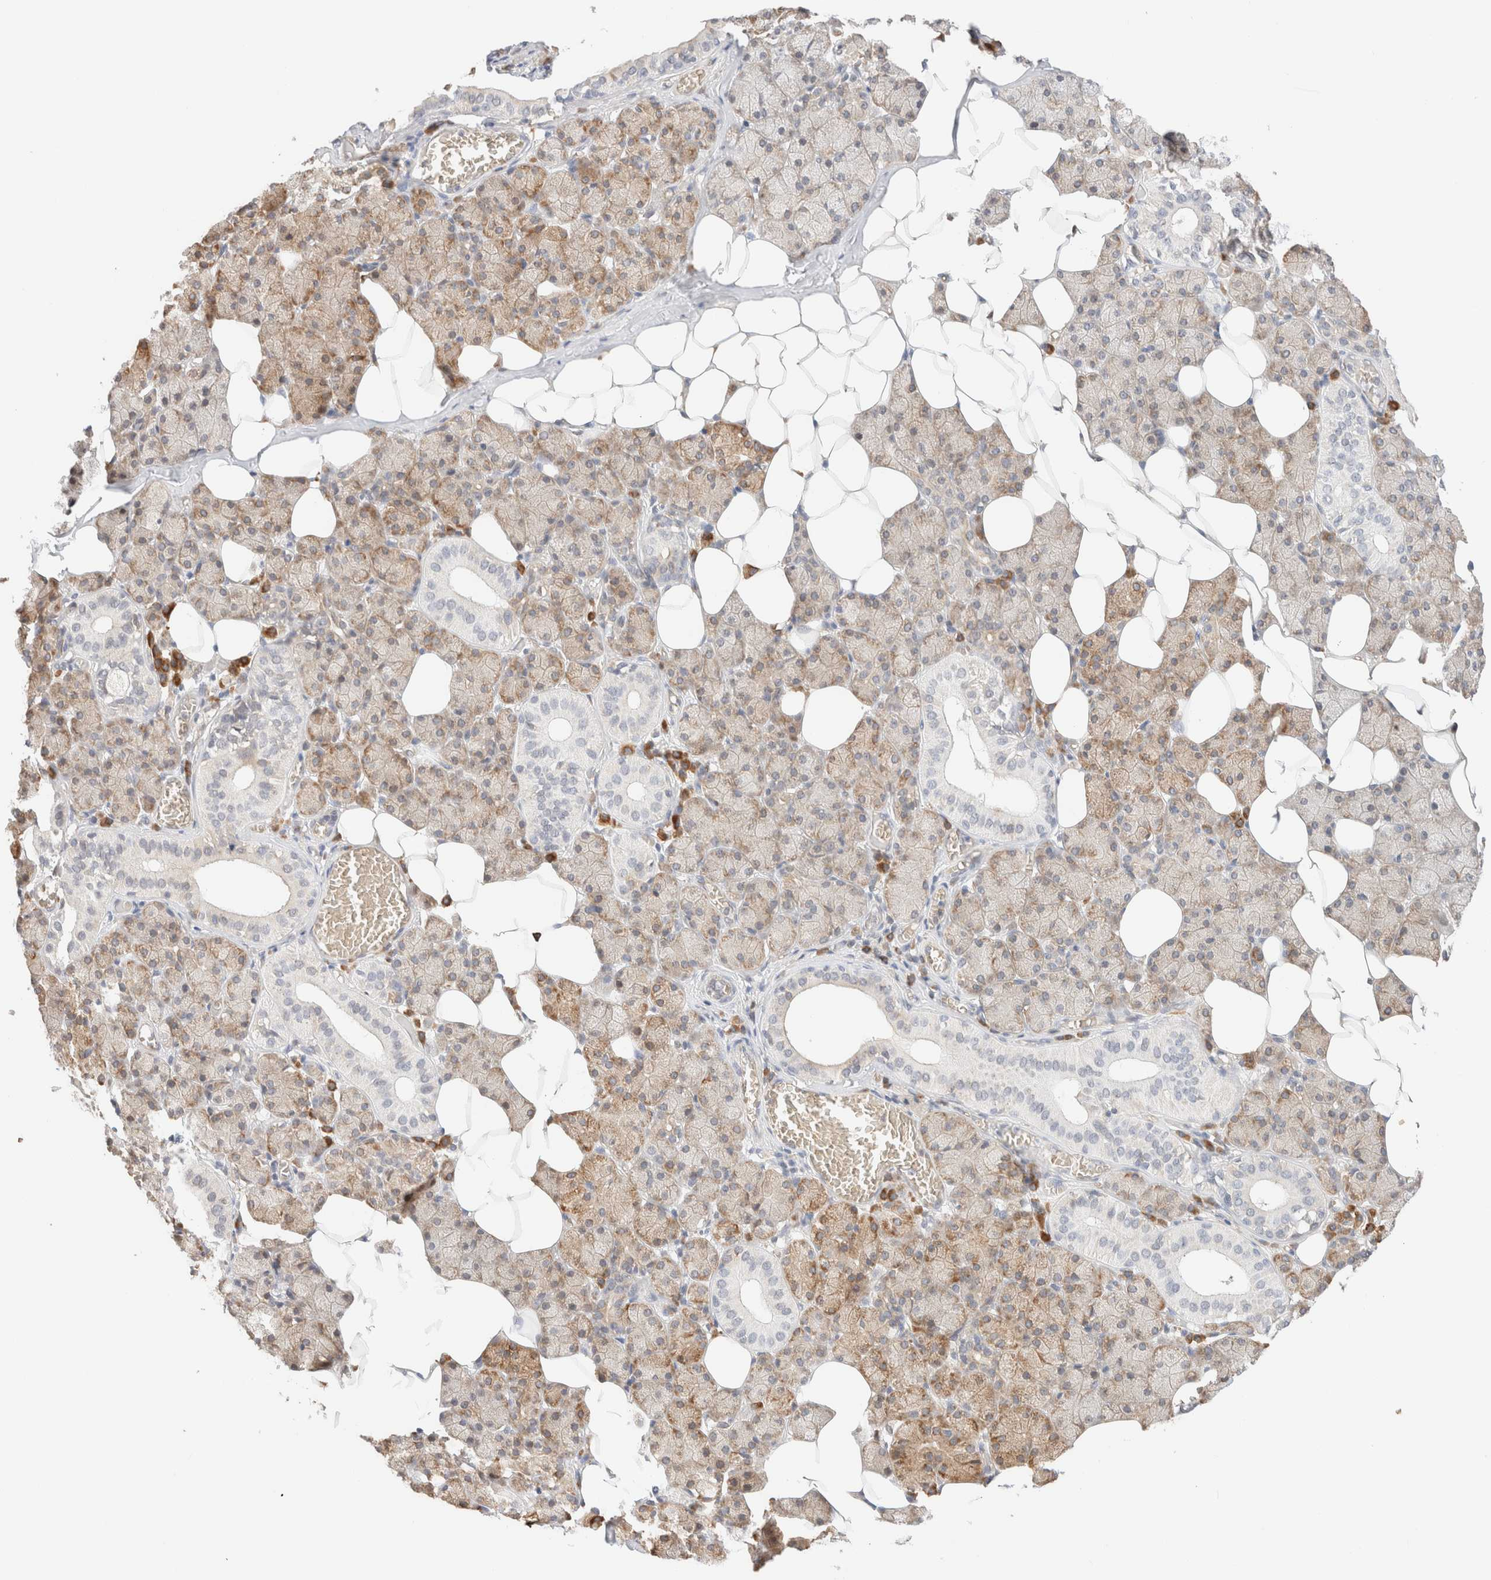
{"staining": {"intensity": "weak", "quantity": "25%-75%", "location": "cytoplasmic/membranous"}, "tissue": "salivary gland", "cell_type": "Glandular cells", "image_type": "normal", "snomed": [{"axis": "morphology", "description": "Normal tissue, NOS"}, {"axis": "topography", "description": "Salivary gland"}], "caption": "Weak cytoplasmic/membranous expression for a protein is identified in approximately 25%-75% of glandular cells of unremarkable salivary gland using immunohistochemistry (IHC).", "gene": "SYVN1", "patient": {"sex": "female", "age": 33}}